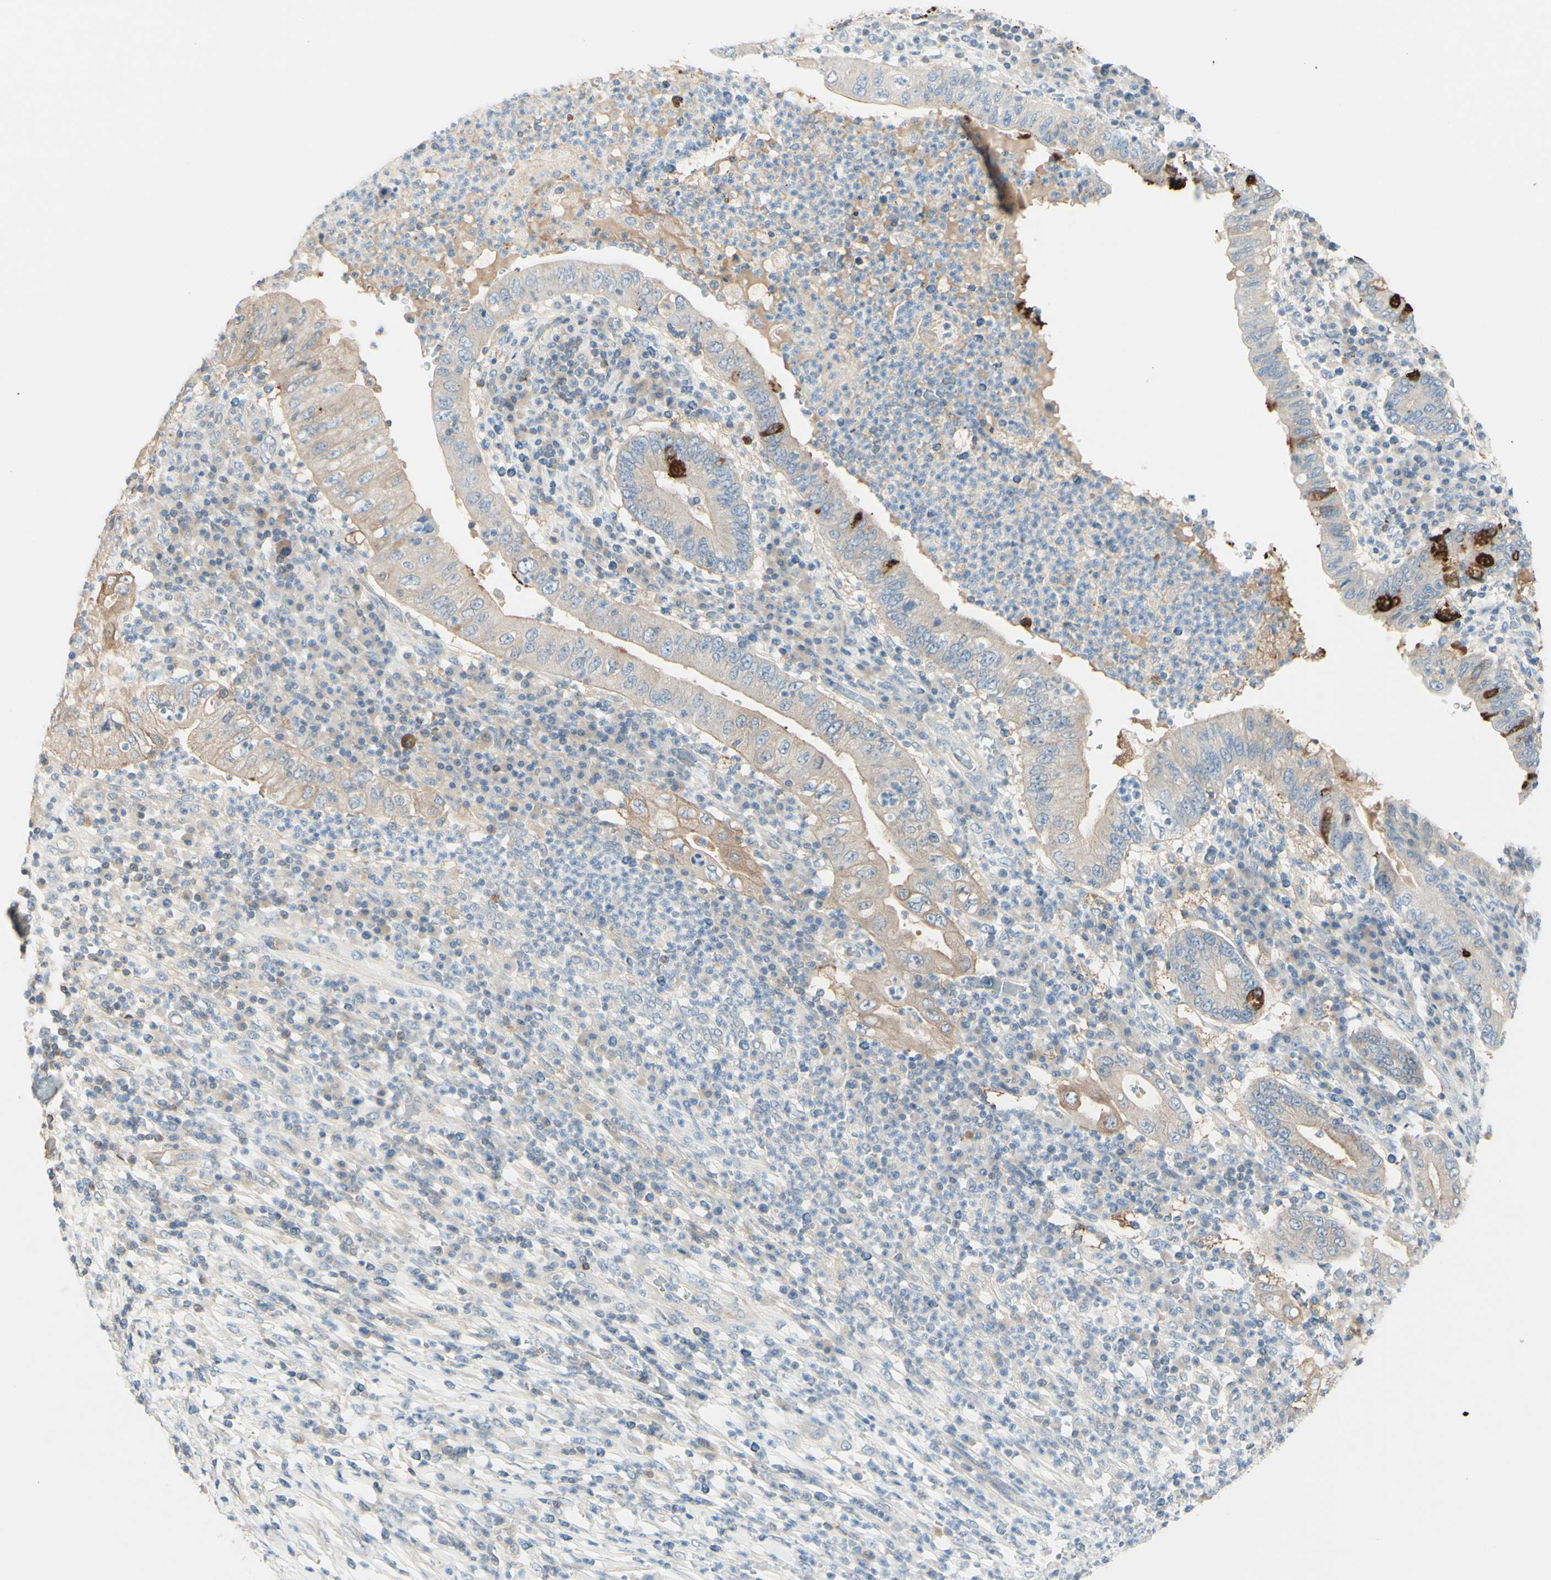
{"staining": {"intensity": "weak", "quantity": "25%-75%", "location": "cytoplasmic/membranous"}, "tissue": "stomach cancer", "cell_type": "Tumor cells", "image_type": "cancer", "snomed": [{"axis": "morphology", "description": "Normal tissue, NOS"}, {"axis": "morphology", "description": "Adenocarcinoma, NOS"}, {"axis": "topography", "description": "Esophagus"}, {"axis": "topography", "description": "Stomach, upper"}, {"axis": "topography", "description": "Peripheral nerve tissue"}], "caption": "Stomach adenocarcinoma tissue displays weak cytoplasmic/membranous staining in approximately 25%-75% of tumor cells, visualized by immunohistochemistry.", "gene": "MTM1", "patient": {"sex": "male", "age": 62}}